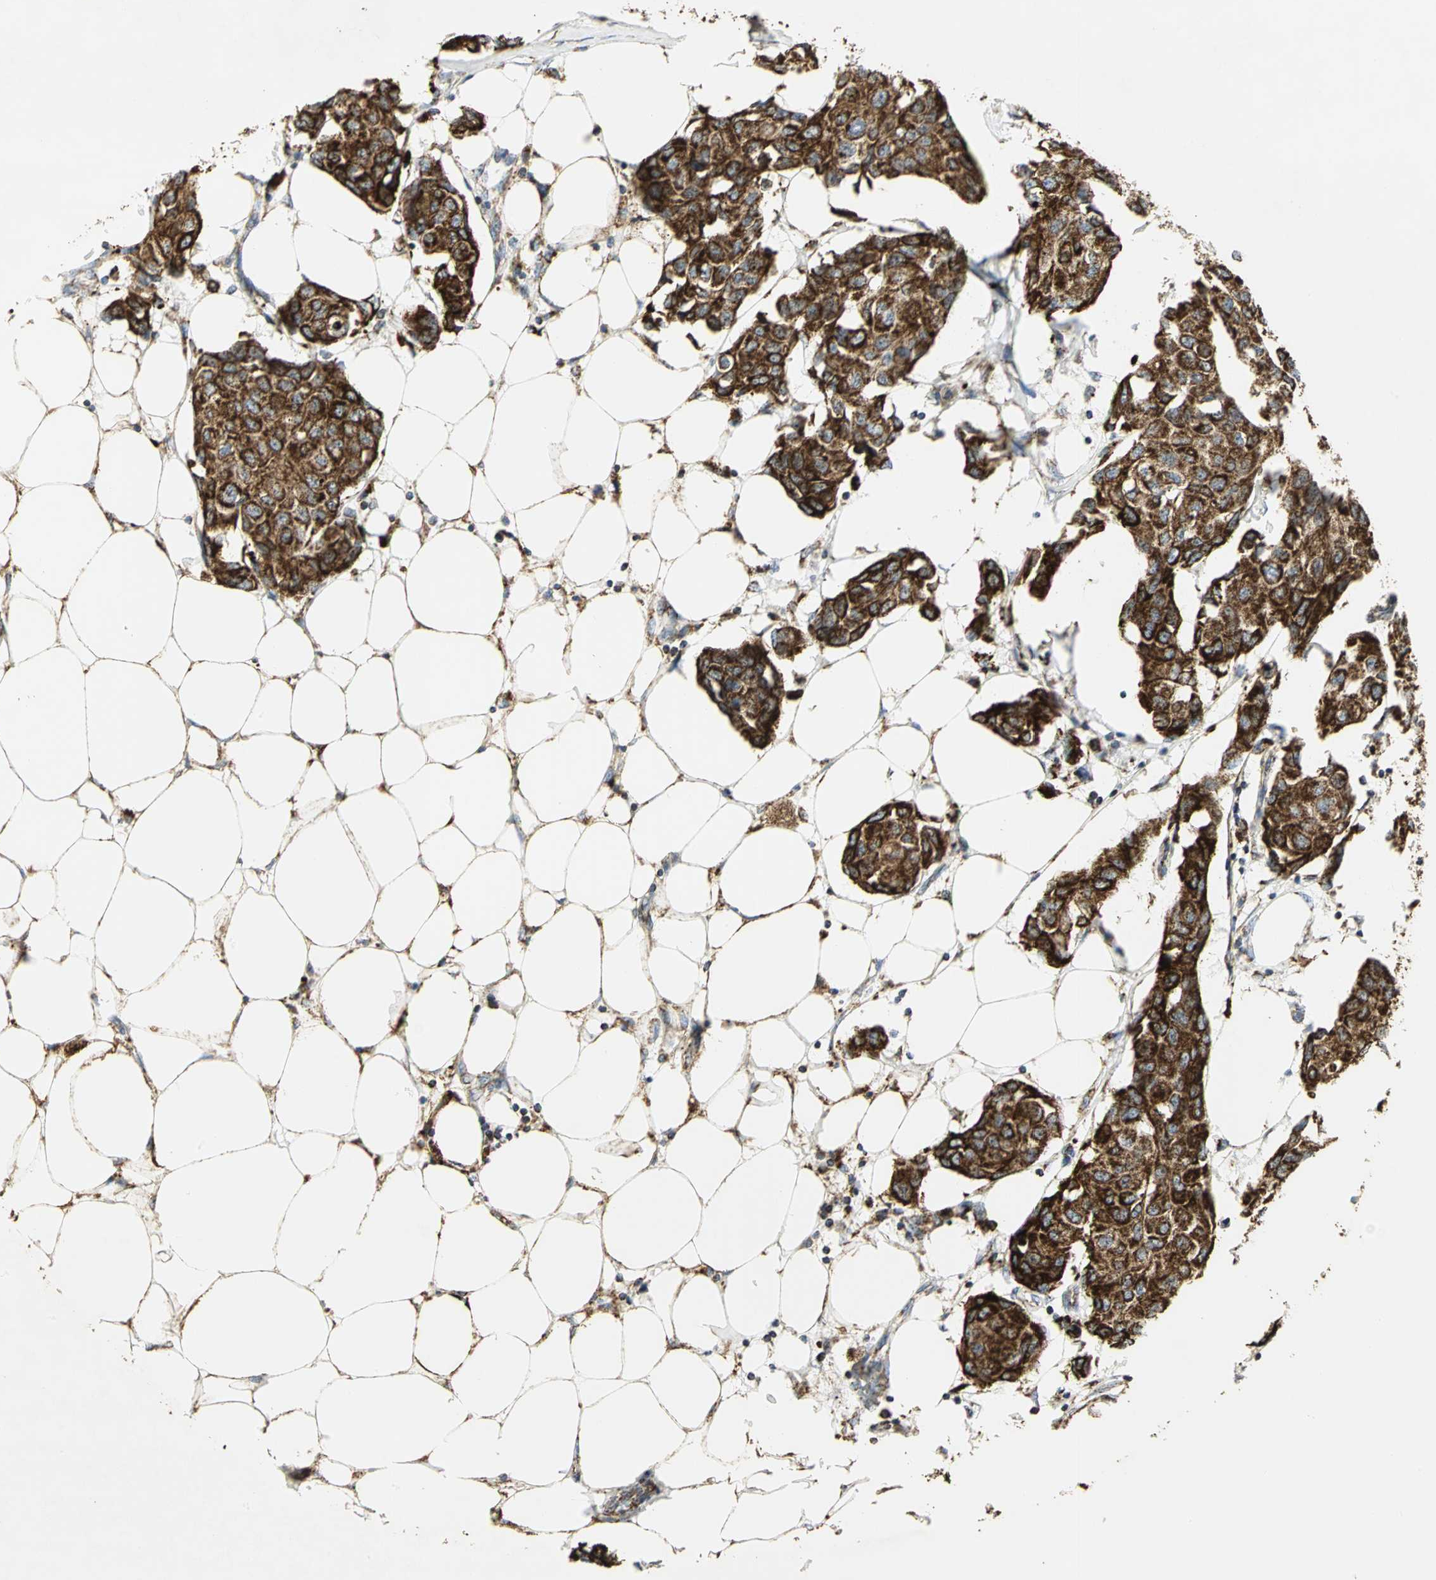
{"staining": {"intensity": "strong", "quantity": ">75%", "location": "cytoplasmic/membranous"}, "tissue": "breast cancer", "cell_type": "Tumor cells", "image_type": "cancer", "snomed": [{"axis": "morphology", "description": "Duct carcinoma"}, {"axis": "topography", "description": "Breast"}], "caption": "Breast cancer (infiltrating ductal carcinoma) stained with IHC shows strong cytoplasmic/membranous expression in about >75% of tumor cells. (DAB IHC, brown staining for protein, blue staining for nuclei).", "gene": "VDAC1", "patient": {"sex": "female", "age": 80}}